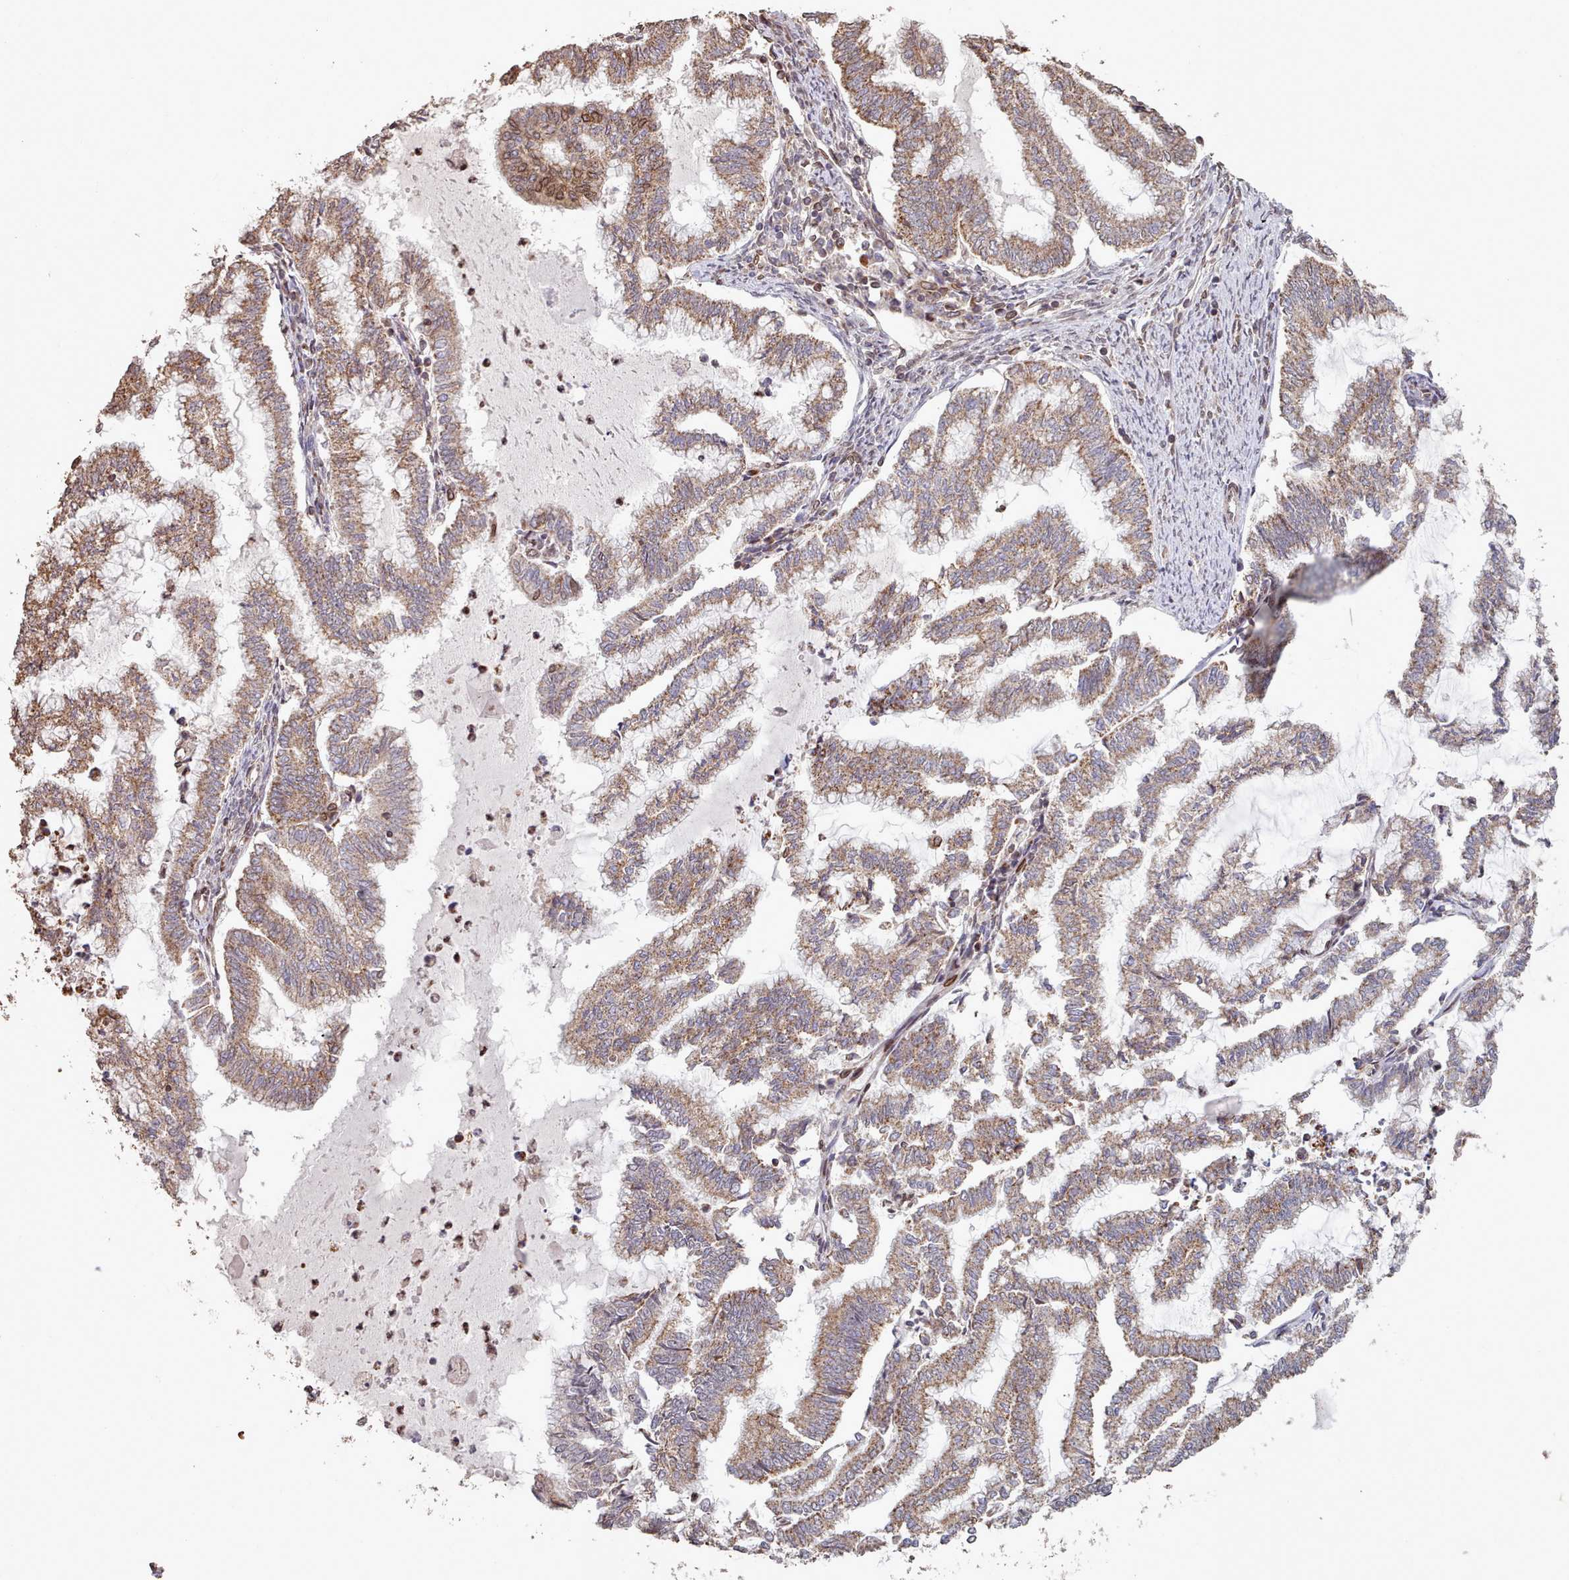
{"staining": {"intensity": "moderate", "quantity": ">75%", "location": "cytoplasmic/membranous"}, "tissue": "endometrial cancer", "cell_type": "Tumor cells", "image_type": "cancer", "snomed": [{"axis": "morphology", "description": "Adenocarcinoma, NOS"}, {"axis": "topography", "description": "Endometrium"}], "caption": "Moderate cytoplasmic/membranous protein staining is appreciated in about >75% of tumor cells in endometrial adenocarcinoma.", "gene": "TOR1AIP1", "patient": {"sex": "female", "age": 79}}